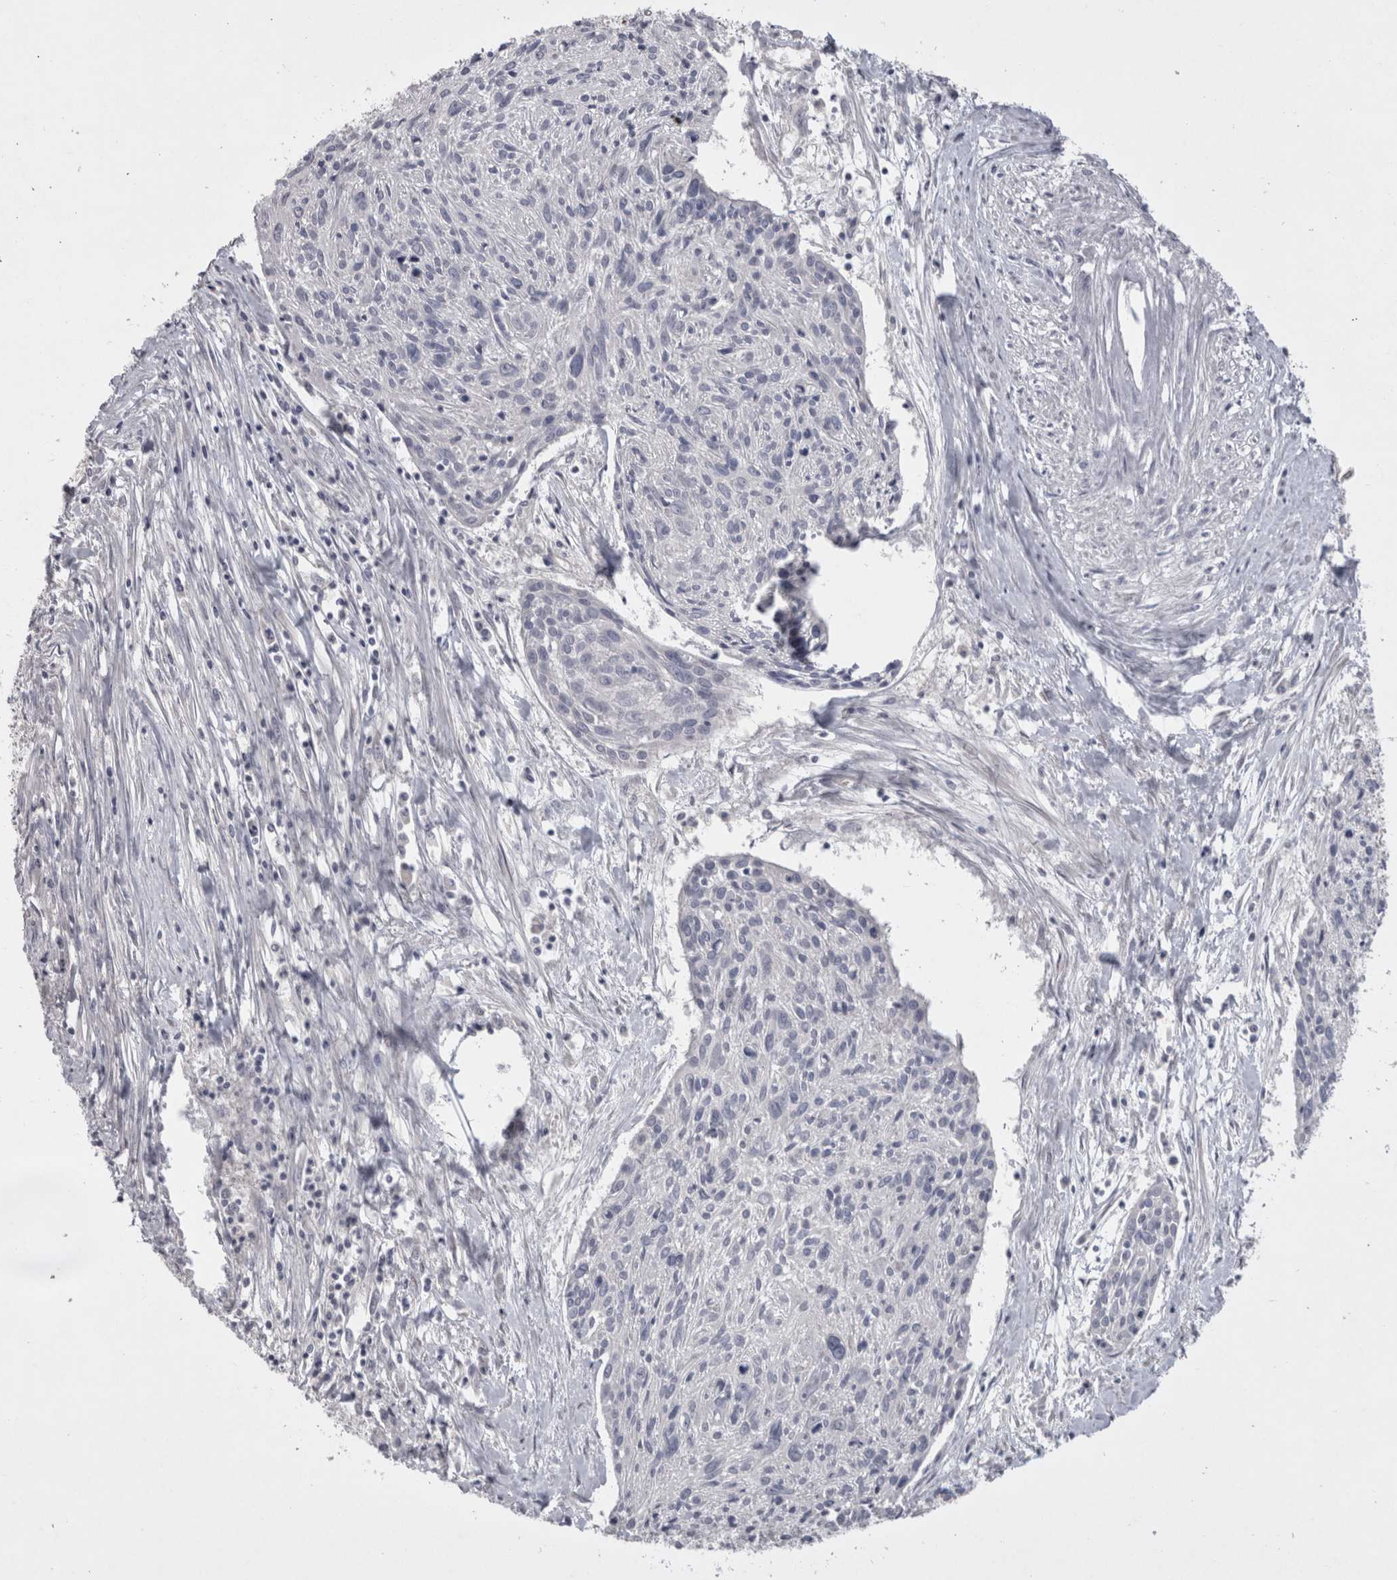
{"staining": {"intensity": "negative", "quantity": "none", "location": "none"}, "tissue": "cervical cancer", "cell_type": "Tumor cells", "image_type": "cancer", "snomed": [{"axis": "morphology", "description": "Squamous cell carcinoma, NOS"}, {"axis": "topography", "description": "Cervix"}], "caption": "Squamous cell carcinoma (cervical) stained for a protein using immunohistochemistry exhibits no expression tumor cells.", "gene": "LRRC40", "patient": {"sex": "female", "age": 51}}